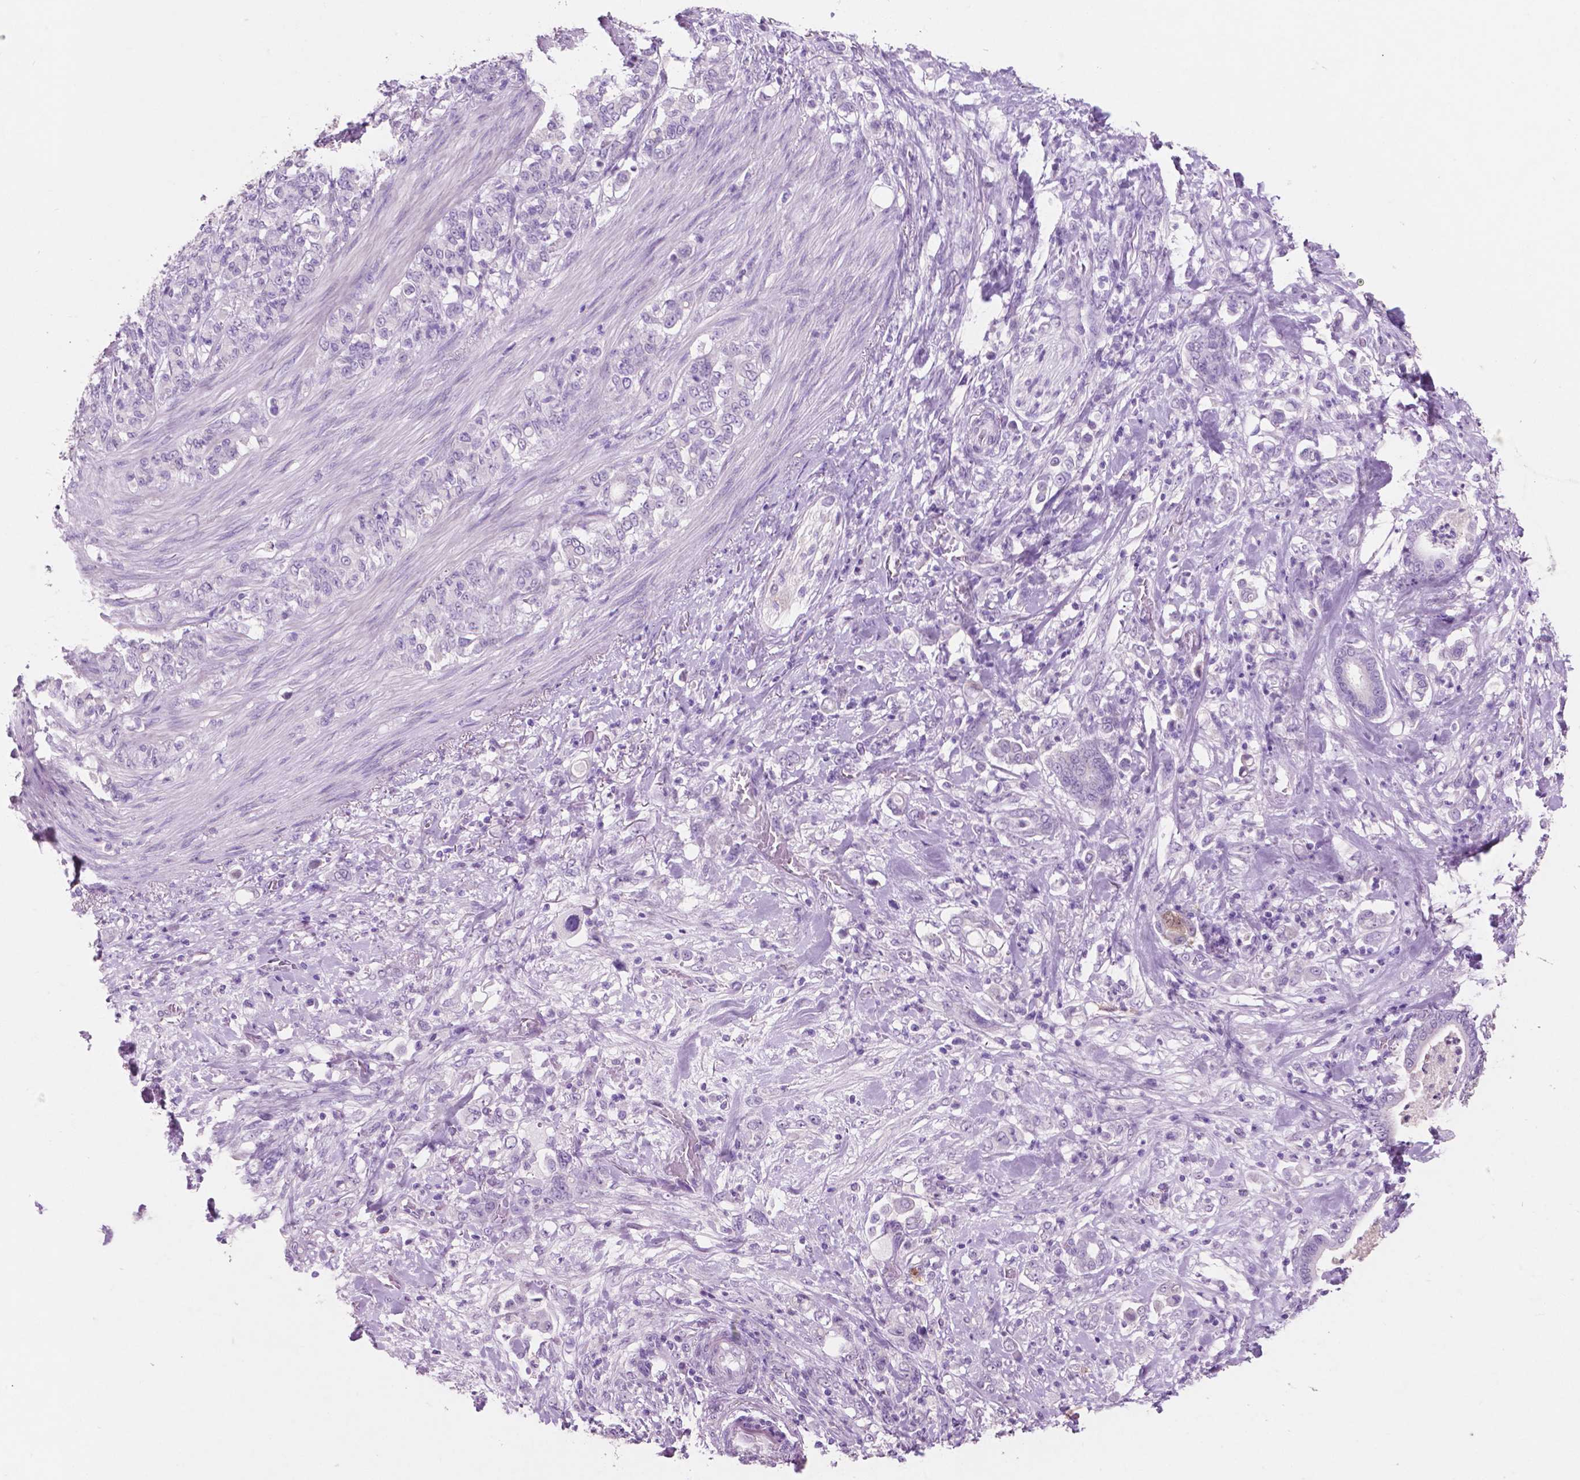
{"staining": {"intensity": "negative", "quantity": "none", "location": "none"}, "tissue": "stomach cancer", "cell_type": "Tumor cells", "image_type": "cancer", "snomed": [{"axis": "morphology", "description": "Adenocarcinoma, NOS"}, {"axis": "topography", "description": "Stomach"}], "caption": "Immunohistochemical staining of stomach cancer (adenocarcinoma) demonstrates no significant expression in tumor cells. (DAB IHC with hematoxylin counter stain).", "gene": "IDO1", "patient": {"sex": "female", "age": 79}}